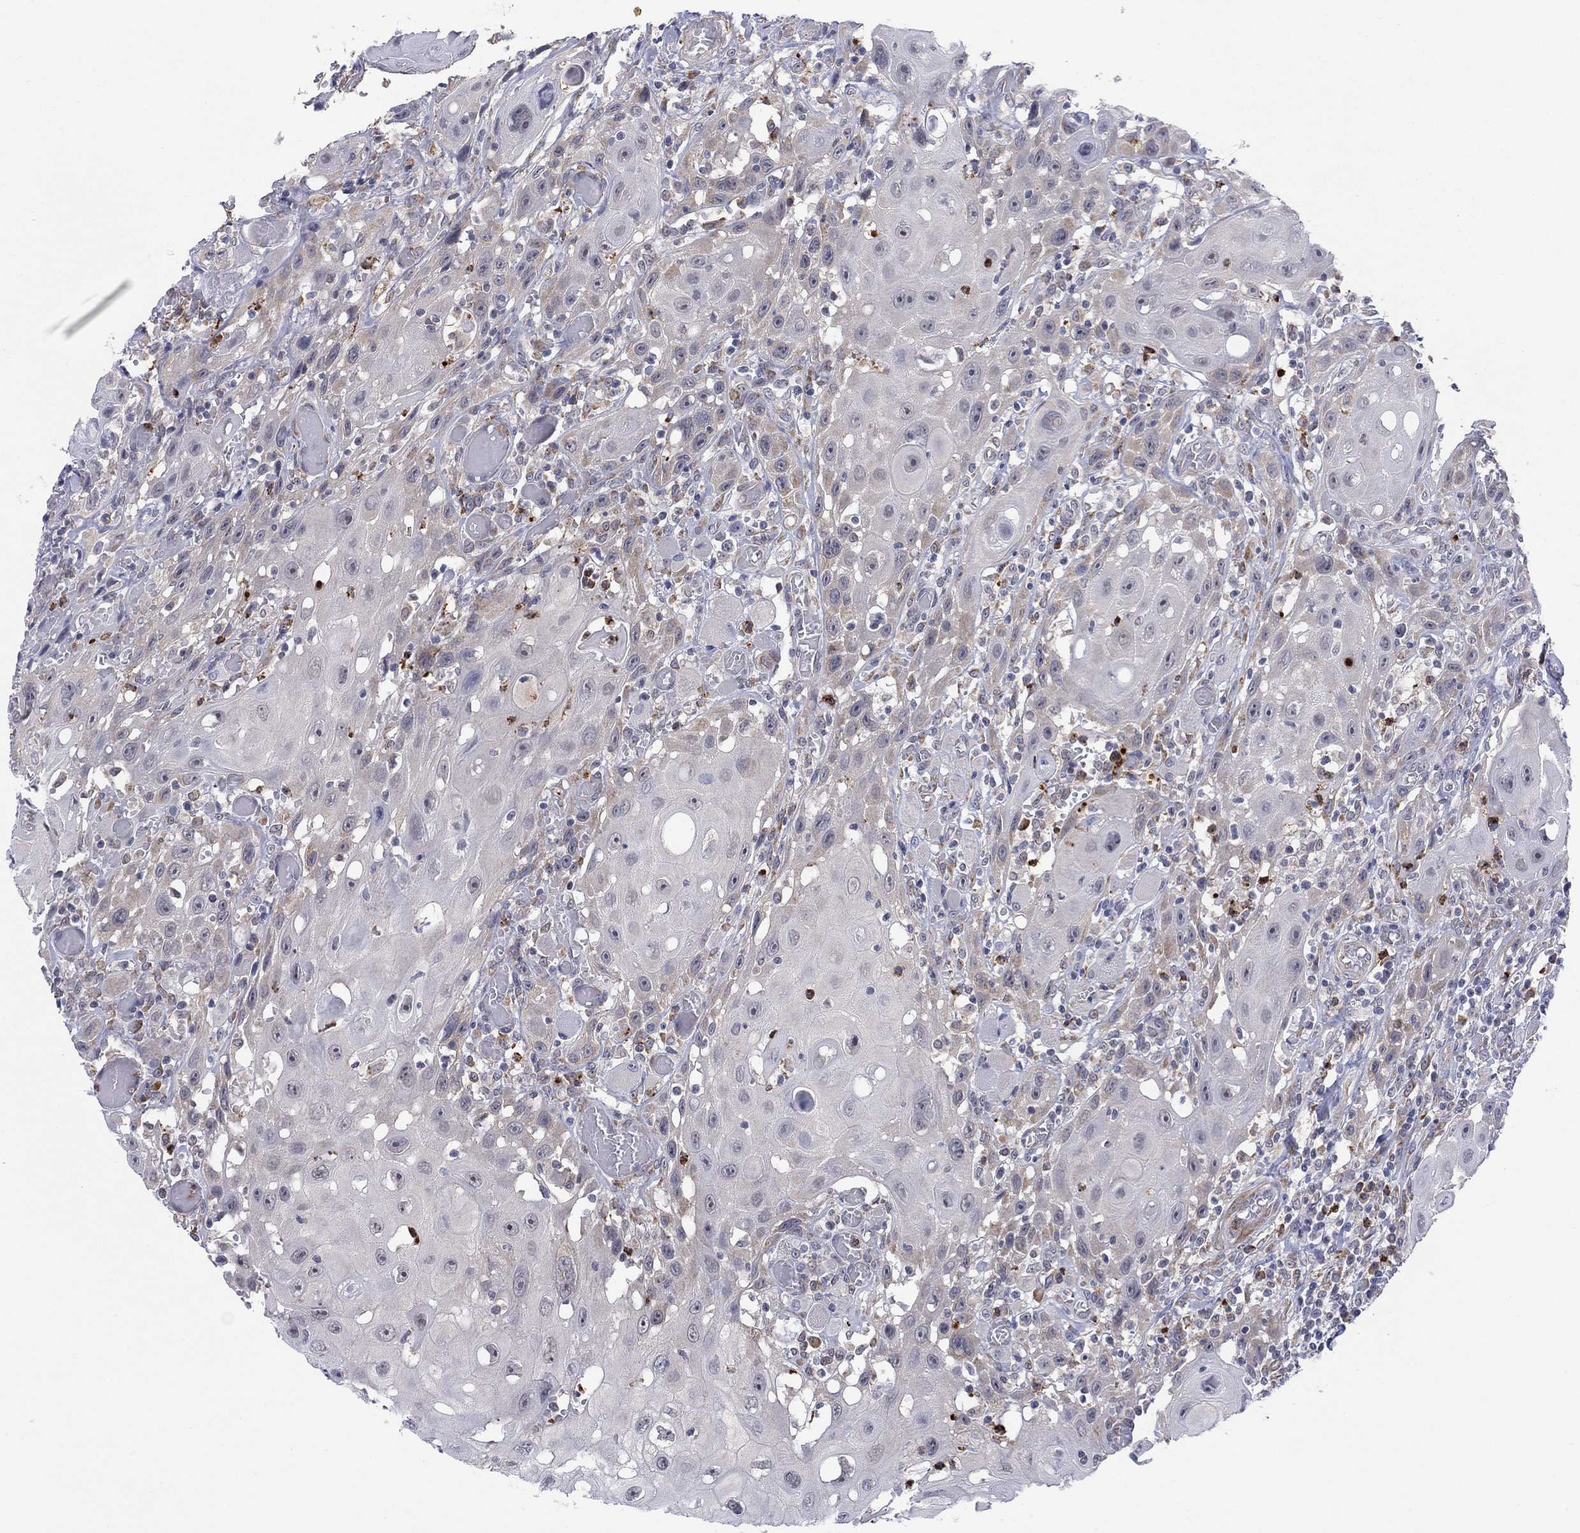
{"staining": {"intensity": "negative", "quantity": "none", "location": "none"}, "tissue": "head and neck cancer", "cell_type": "Tumor cells", "image_type": "cancer", "snomed": [{"axis": "morphology", "description": "Normal tissue, NOS"}, {"axis": "morphology", "description": "Squamous cell carcinoma, NOS"}, {"axis": "topography", "description": "Oral tissue"}, {"axis": "topography", "description": "Head-Neck"}], "caption": "Immunohistochemistry of human head and neck cancer (squamous cell carcinoma) reveals no positivity in tumor cells.", "gene": "MTRFR", "patient": {"sex": "male", "age": 71}}